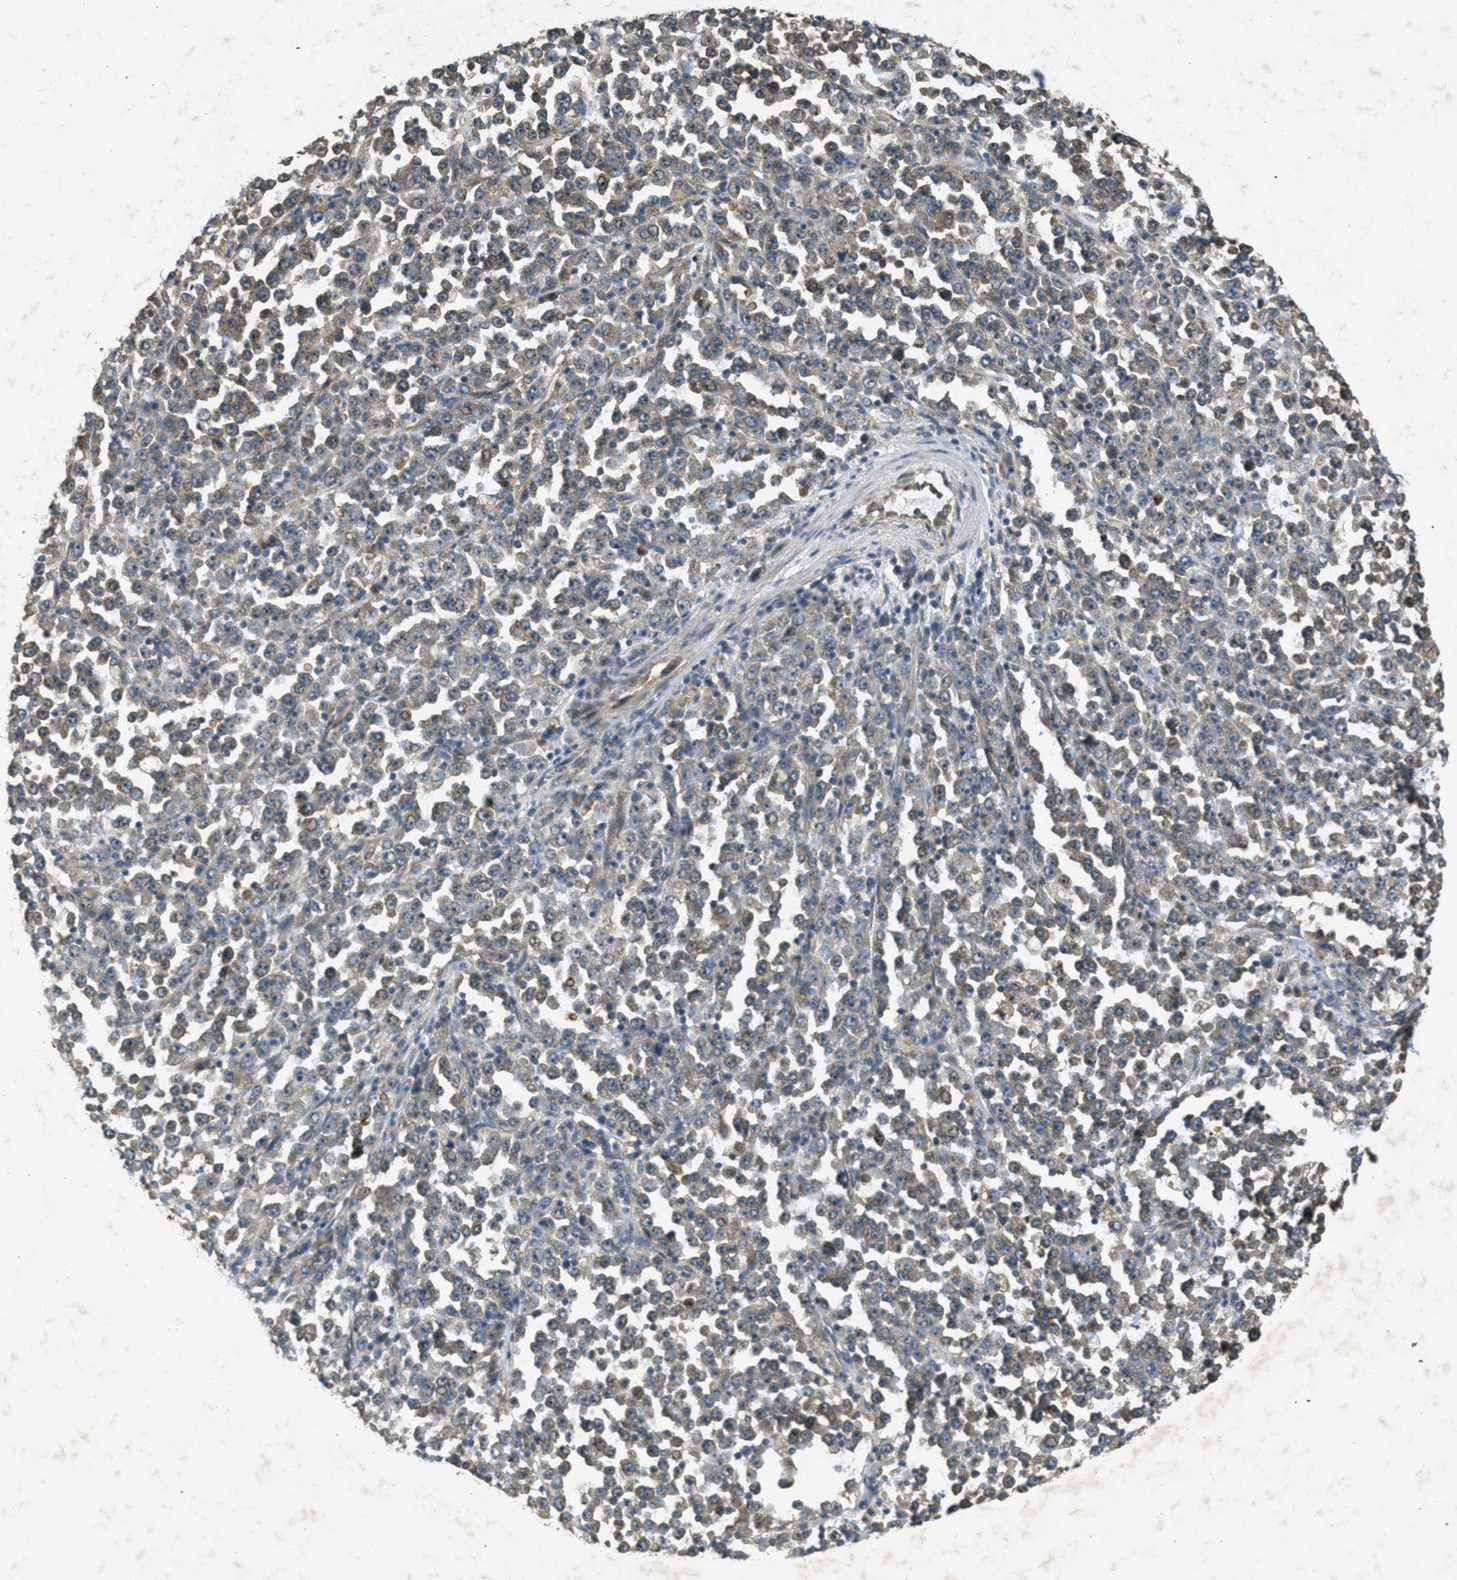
{"staining": {"intensity": "weak", "quantity": ">75%", "location": "cytoplasmic/membranous"}, "tissue": "stomach cancer", "cell_type": "Tumor cells", "image_type": "cancer", "snomed": [{"axis": "morphology", "description": "Normal tissue, NOS"}, {"axis": "morphology", "description": "Adenocarcinoma, NOS"}, {"axis": "topography", "description": "Stomach, upper"}, {"axis": "topography", "description": "Stomach"}], "caption": "Protein expression analysis of stomach adenocarcinoma exhibits weak cytoplasmic/membranous expression in approximately >75% of tumor cells.", "gene": "PPP1R15A", "patient": {"sex": "male", "age": 59}}